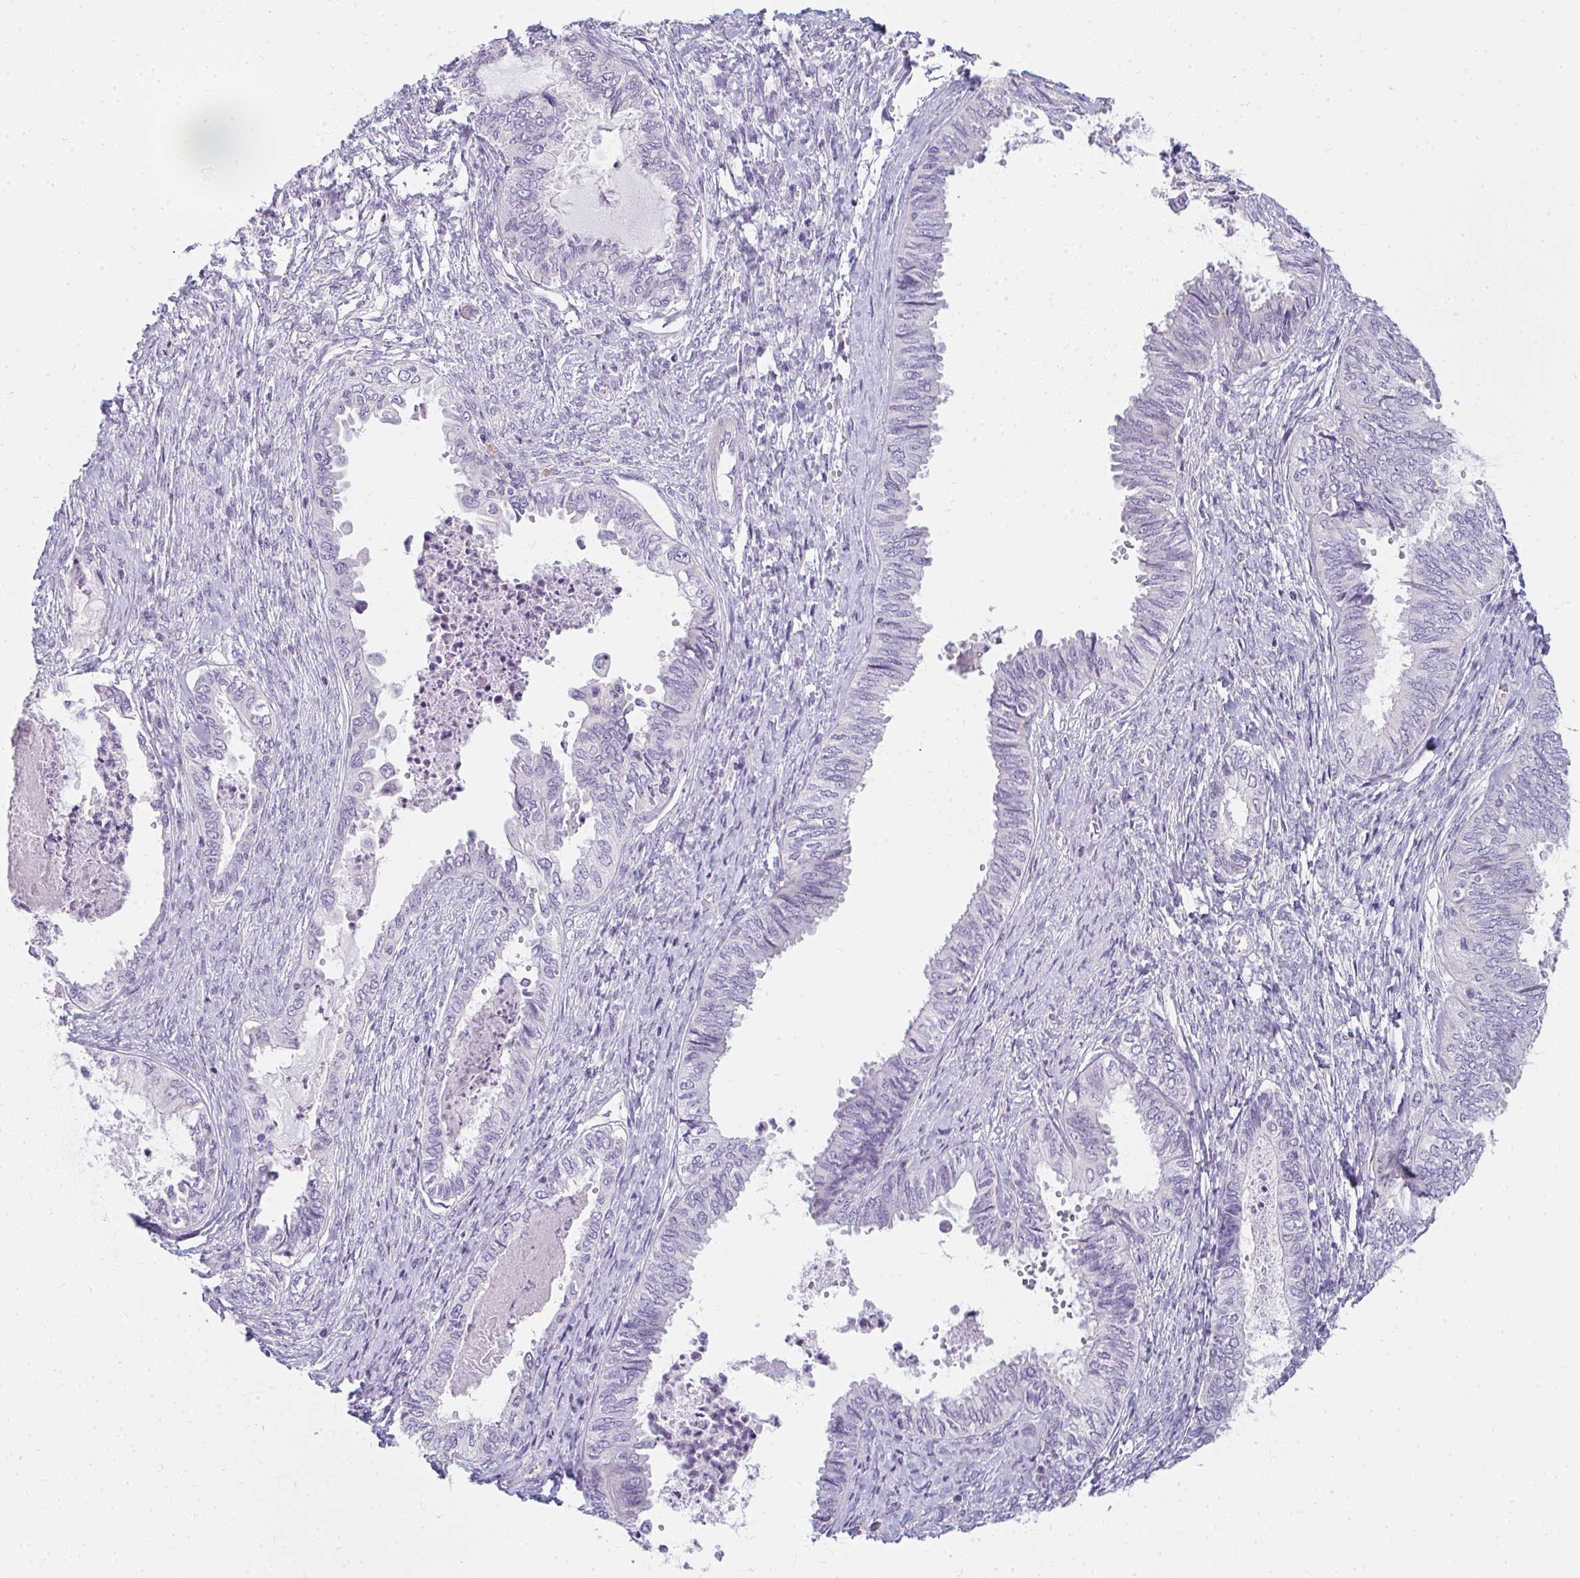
{"staining": {"intensity": "negative", "quantity": "none", "location": "none"}, "tissue": "ovarian cancer", "cell_type": "Tumor cells", "image_type": "cancer", "snomed": [{"axis": "morphology", "description": "Carcinoma, endometroid"}, {"axis": "topography", "description": "Ovary"}], "caption": "This is an immunohistochemistry histopathology image of human ovarian cancer. There is no positivity in tumor cells.", "gene": "PPP1R3G", "patient": {"sex": "female", "age": 70}}